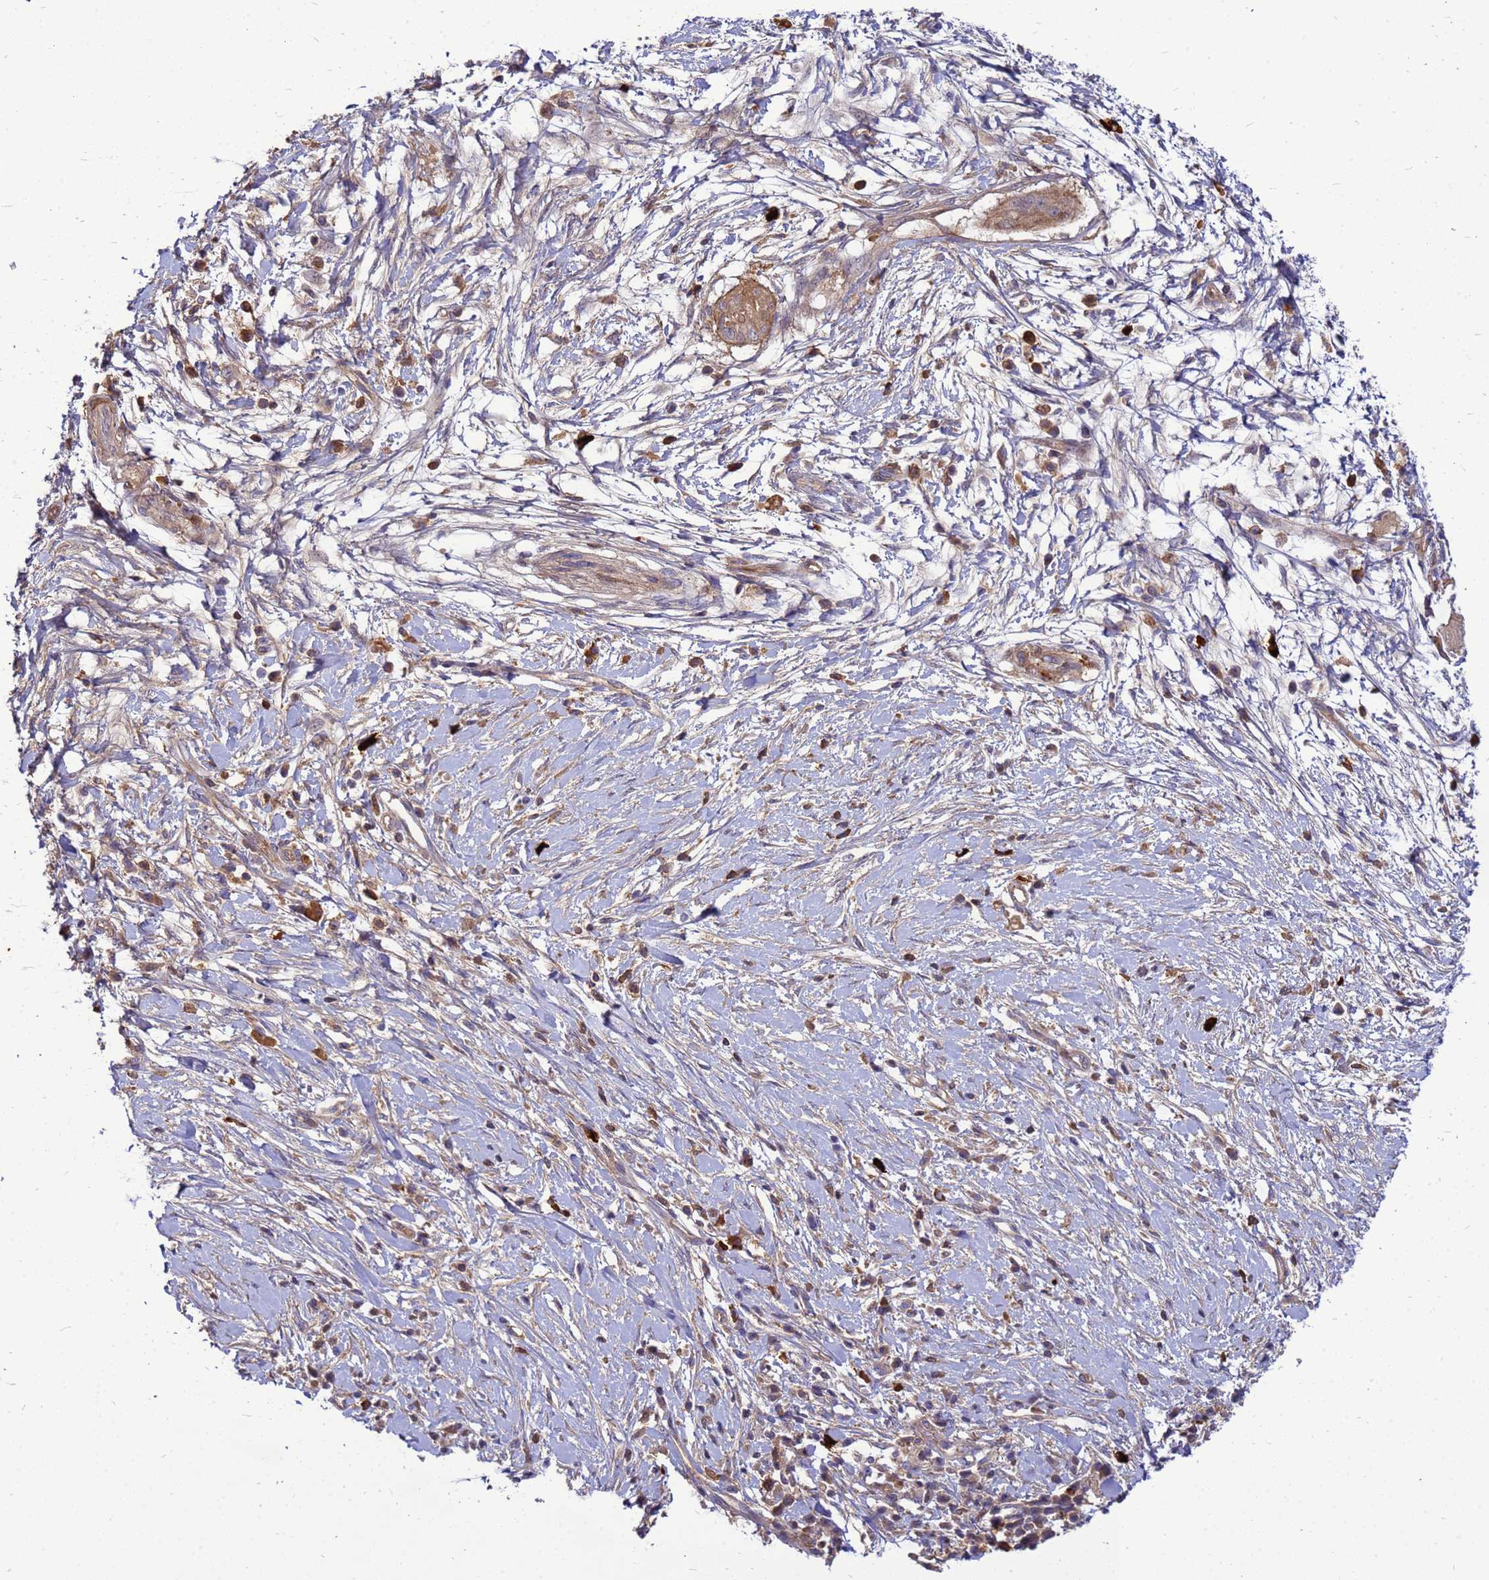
{"staining": {"intensity": "moderate", "quantity": ">75%", "location": "cytoplasmic/membranous"}, "tissue": "pancreatic cancer", "cell_type": "Tumor cells", "image_type": "cancer", "snomed": [{"axis": "morphology", "description": "Adenocarcinoma, NOS"}, {"axis": "topography", "description": "Pancreas"}], "caption": "Immunohistochemistry of human pancreatic adenocarcinoma displays medium levels of moderate cytoplasmic/membranous expression in approximately >75% of tumor cells.", "gene": "RNF215", "patient": {"sex": "male", "age": 68}}